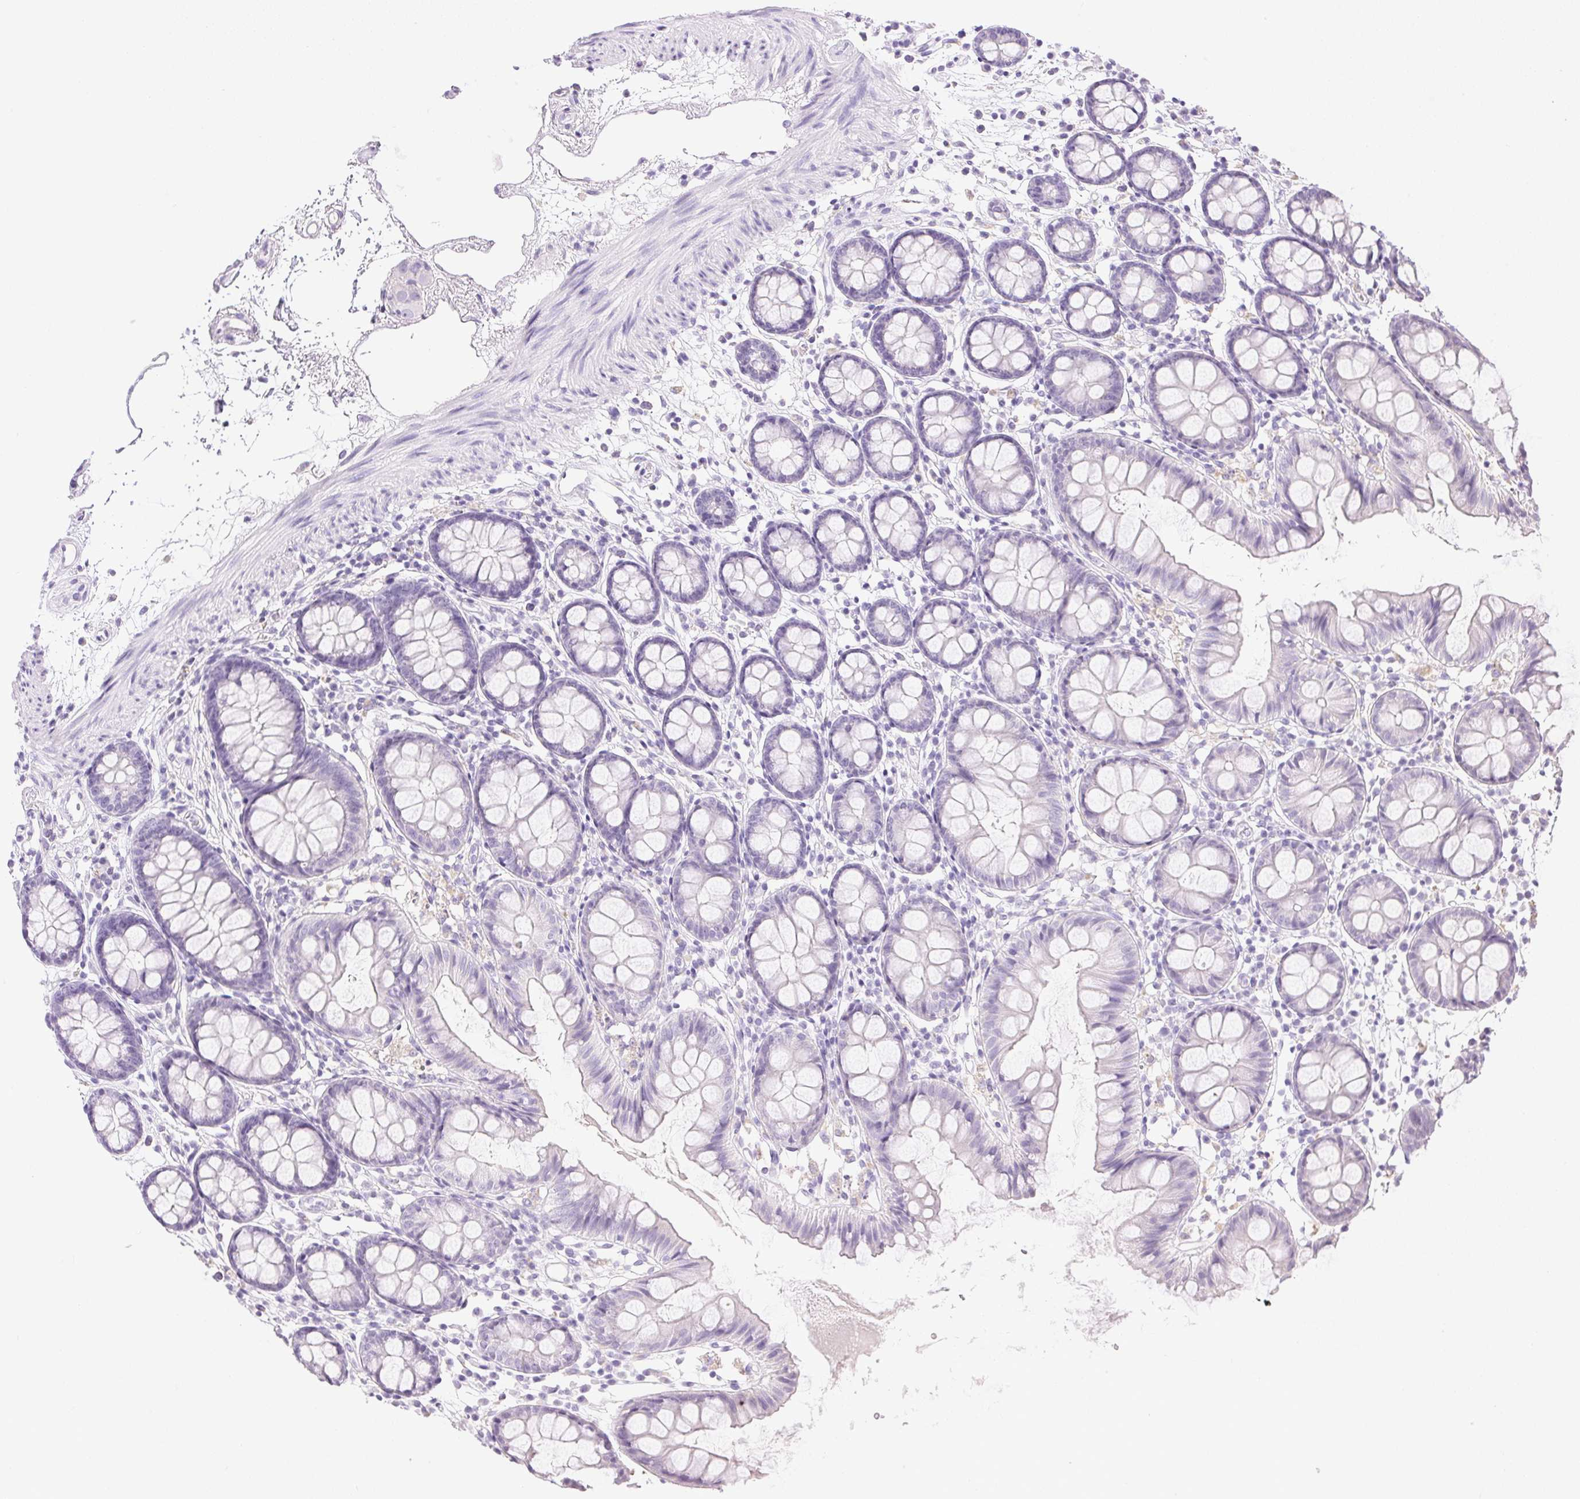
{"staining": {"intensity": "negative", "quantity": "none", "location": "none"}, "tissue": "colon", "cell_type": "Endothelial cells", "image_type": "normal", "snomed": [{"axis": "morphology", "description": "Normal tissue, NOS"}, {"axis": "topography", "description": "Colon"}], "caption": "The histopathology image shows no significant expression in endothelial cells of colon. (DAB immunohistochemistry, high magnification).", "gene": "ATP6V1G3", "patient": {"sex": "female", "age": 84}}